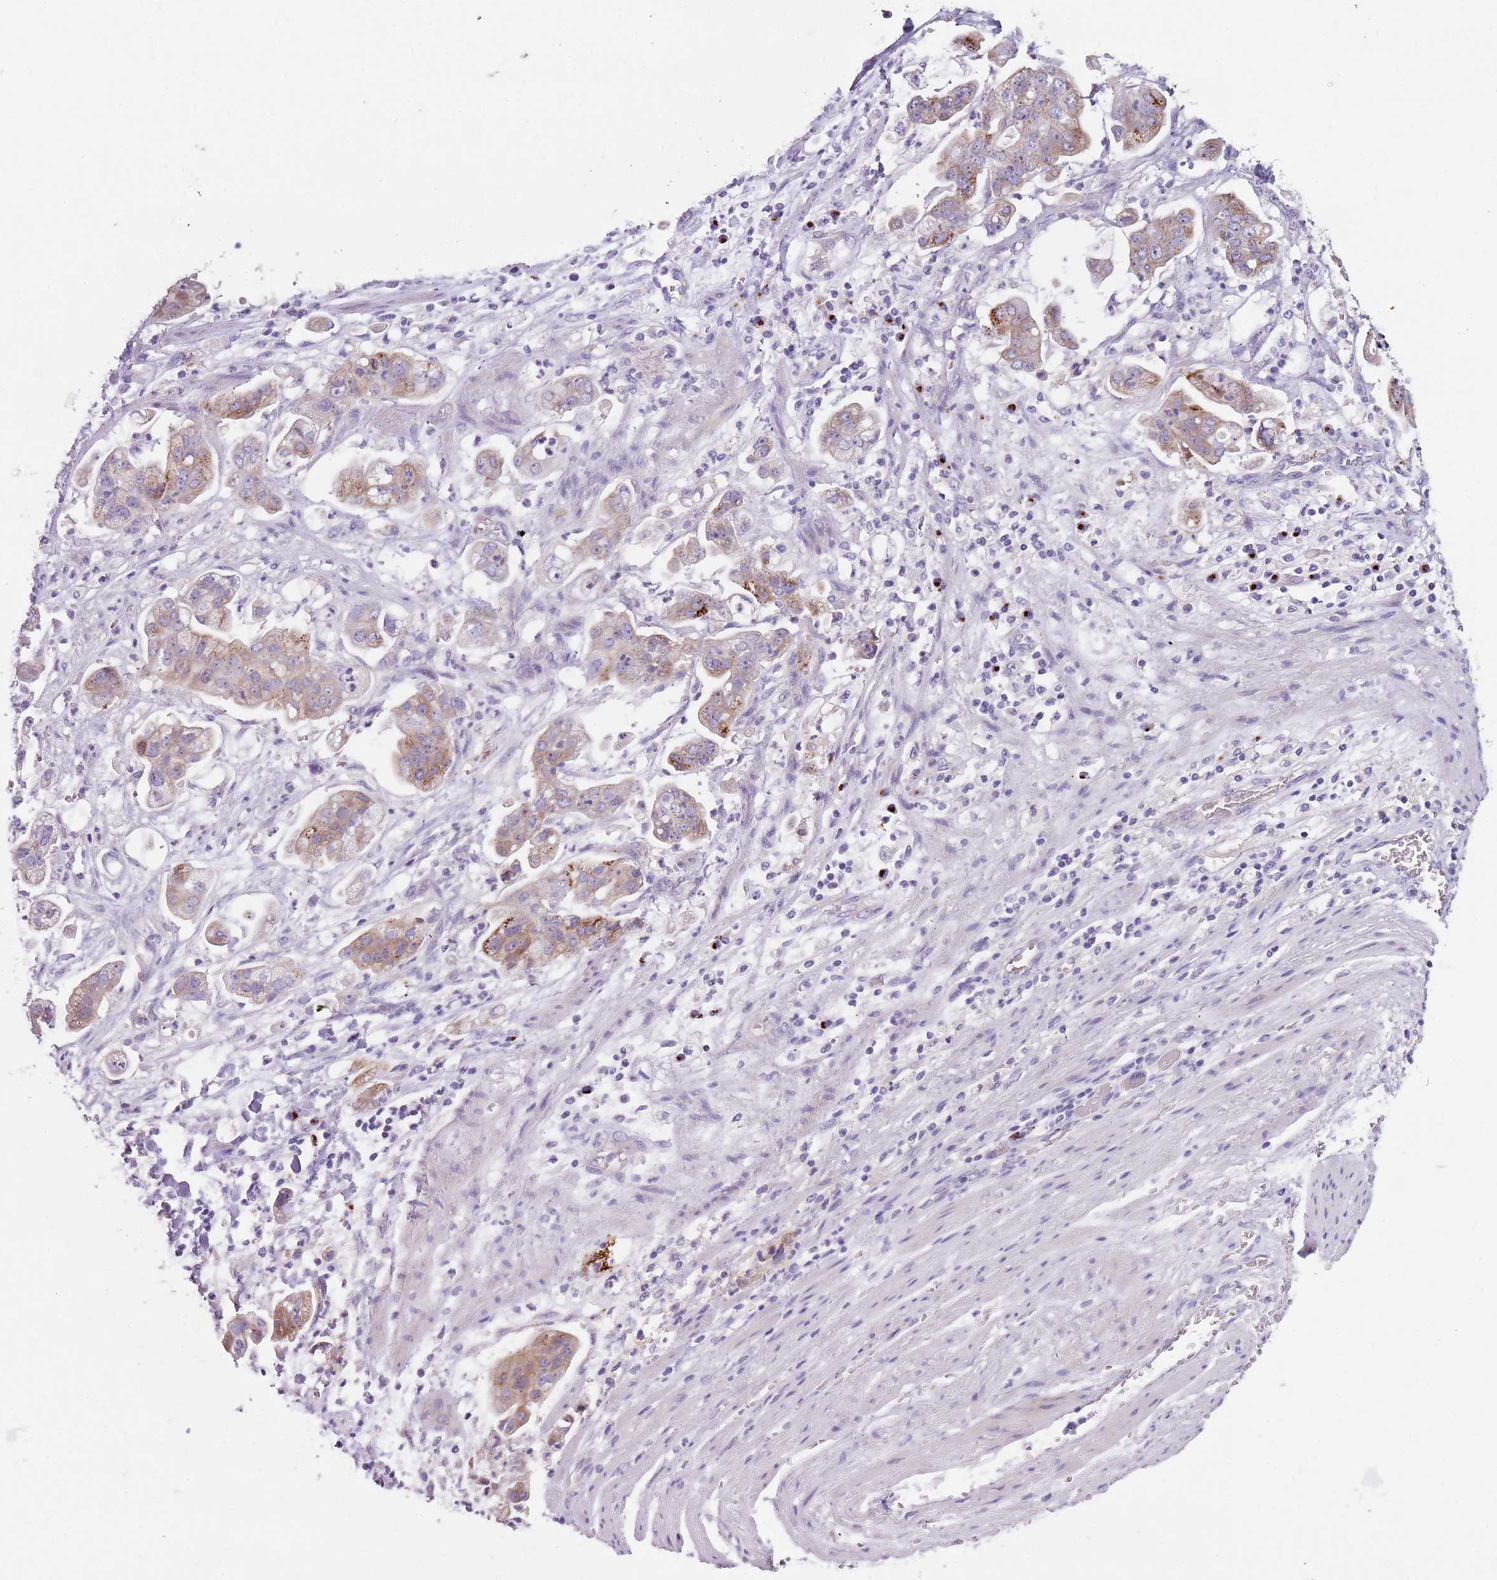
{"staining": {"intensity": "moderate", "quantity": ">75%", "location": "cytoplasmic/membranous"}, "tissue": "stomach cancer", "cell_type": "Tumor cells", "image_type": "cancer", "snomed": [{"axis": "morphology", "description": "Adenocarcinoma, NOS"}, {"axis": "topography", "description": "Stomach"}], "caption": "This is a histology image of immunohistochemistry staining of stomach adenocarcinoma, which shows moderate positivity in the cytoplasmic/membranous of tumor cells.", "gene": "C2CD3", "patient": {"sex": "male", "age": 62}}